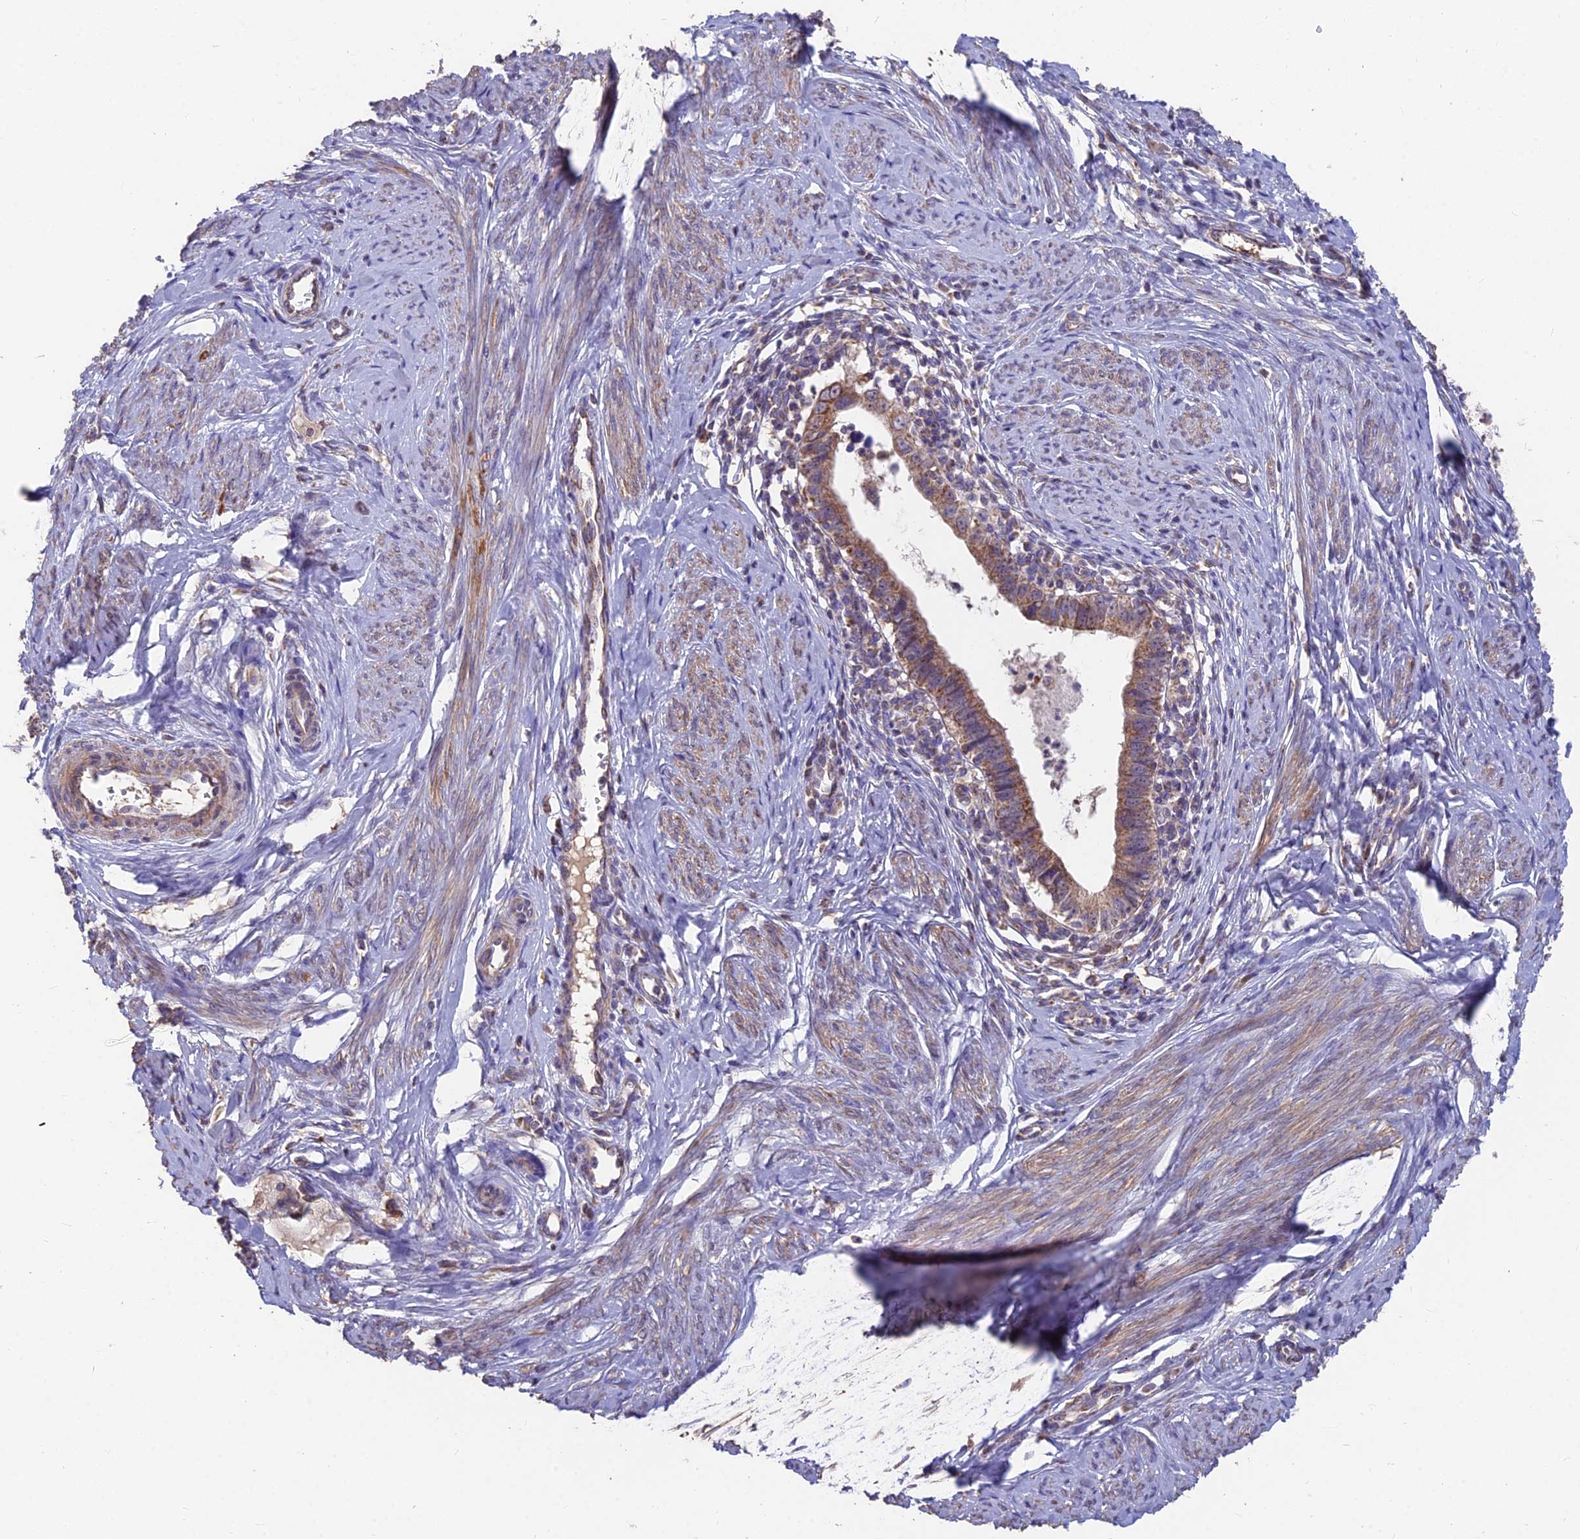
{"staining": {"intensity": "moderate", "quantity": ">75%", "location": "cytoplasmic/membranous"}, "tissue": "cervical cancer", "cell_type": "Tumor cells", "image_type": "cancer", "snomed": [{"axis": "morphology", "description": "Adenocarcinoma, NOS"}, {"axis": "topography", "description": "Cervix"}], "caption": "A medium amount of moderate cytoplasmic/membranous positivity is appreciated in approximately >75% of tumor cells in cervical cancer tissue.", "gene": "IFT22", "patient": {"sex": "female", "age": 36}}